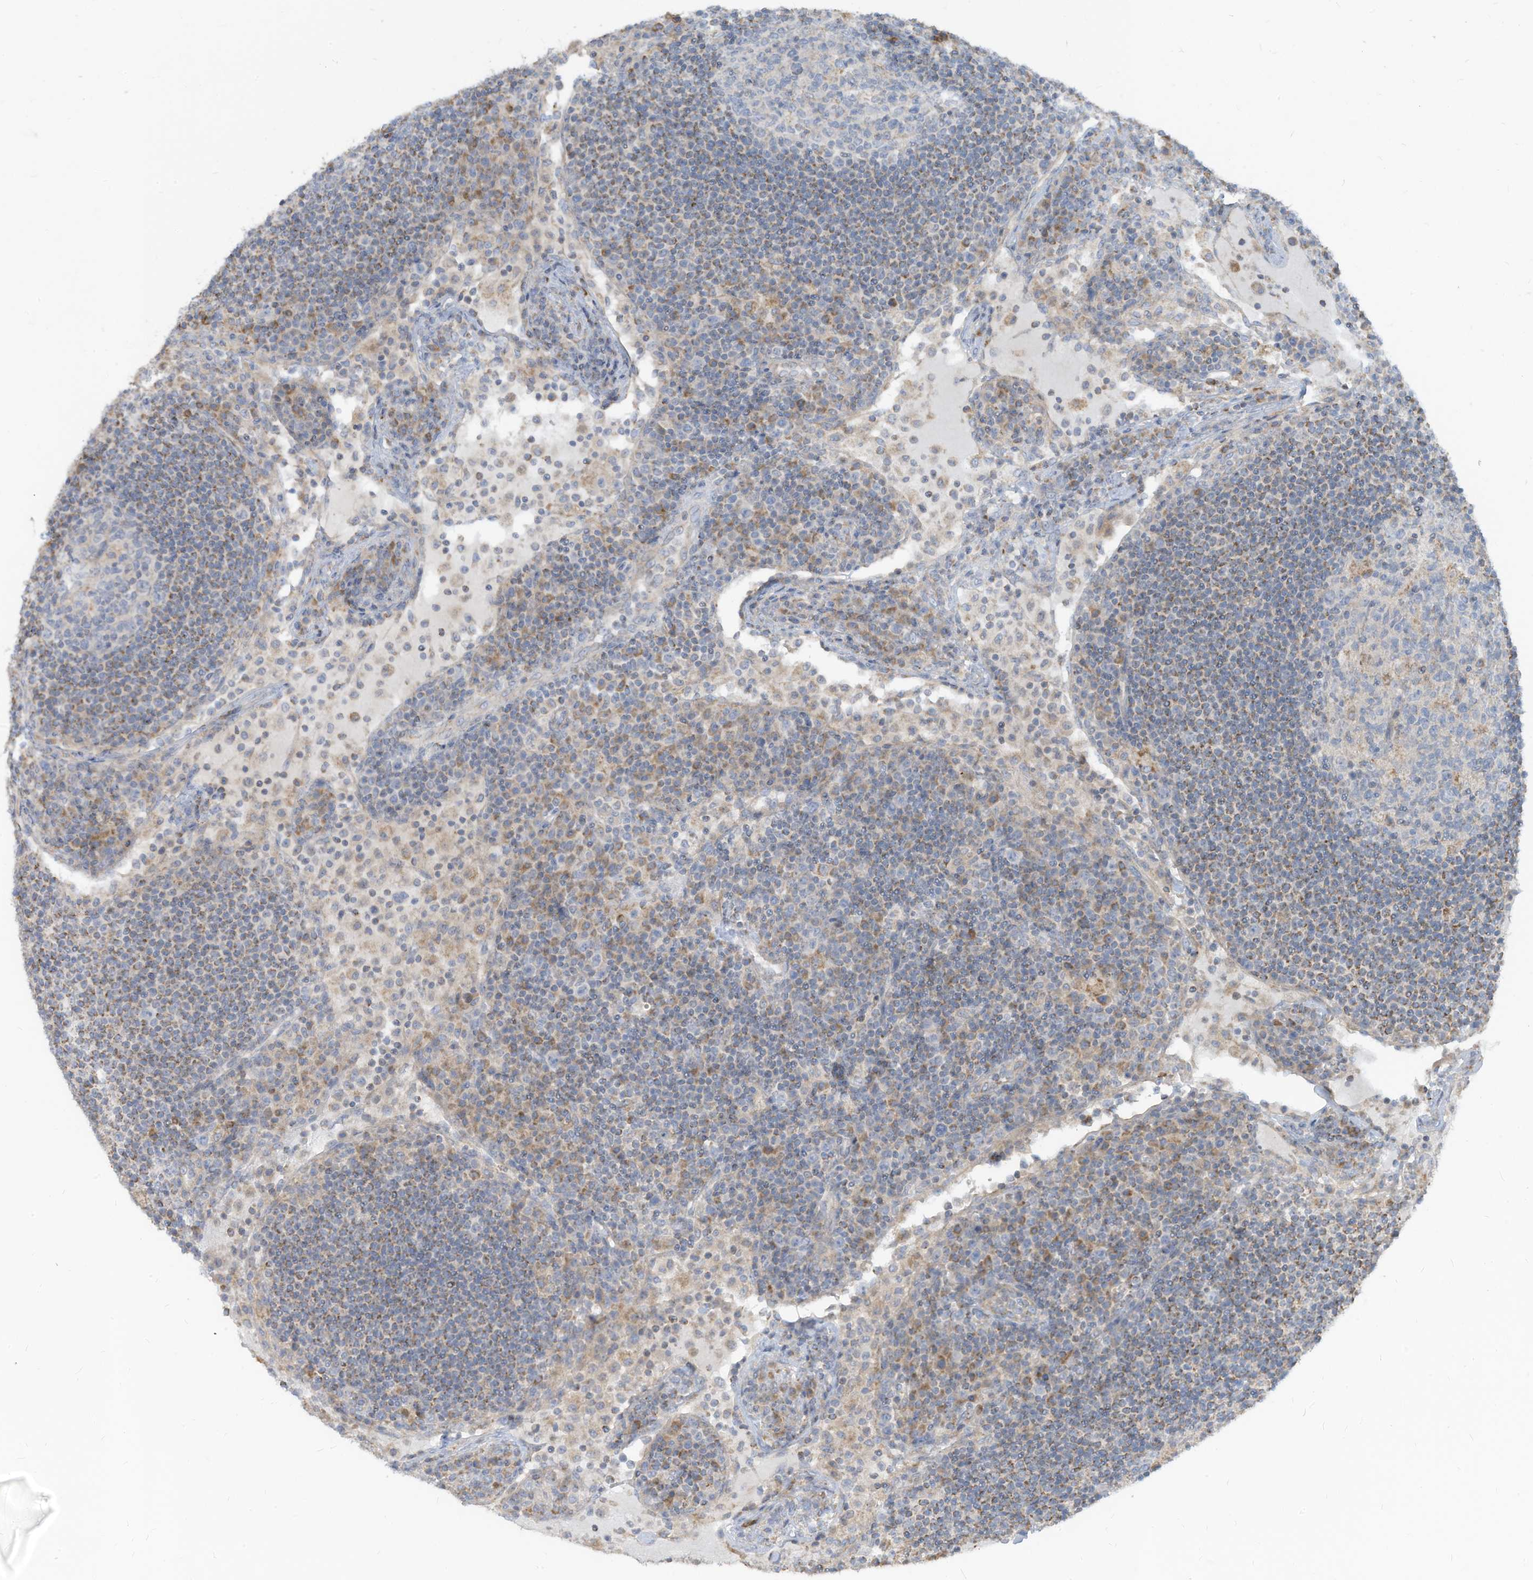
{"staining": {"intensity": "negative", "quantity": "none", "location": "none"}, "tissue": "lymph node", "cell_type": "Germinal center cells", "image_type": "normal", "snomed": [{"axis": "morphology", "description": "Normal tissue, NOS"}, {"axis": "topography", "description": "Lymph node"}], "caption": "Immunohistochemistry (IHC) of unremarkable lymph node demonstrates no expression in germinal center cells. (Brightfield microscopy of DAB immunohistochemistry (IHC) at high magnification).", "gene": "GTPBP2", "patient": {"sex": "female", "age": 53}}